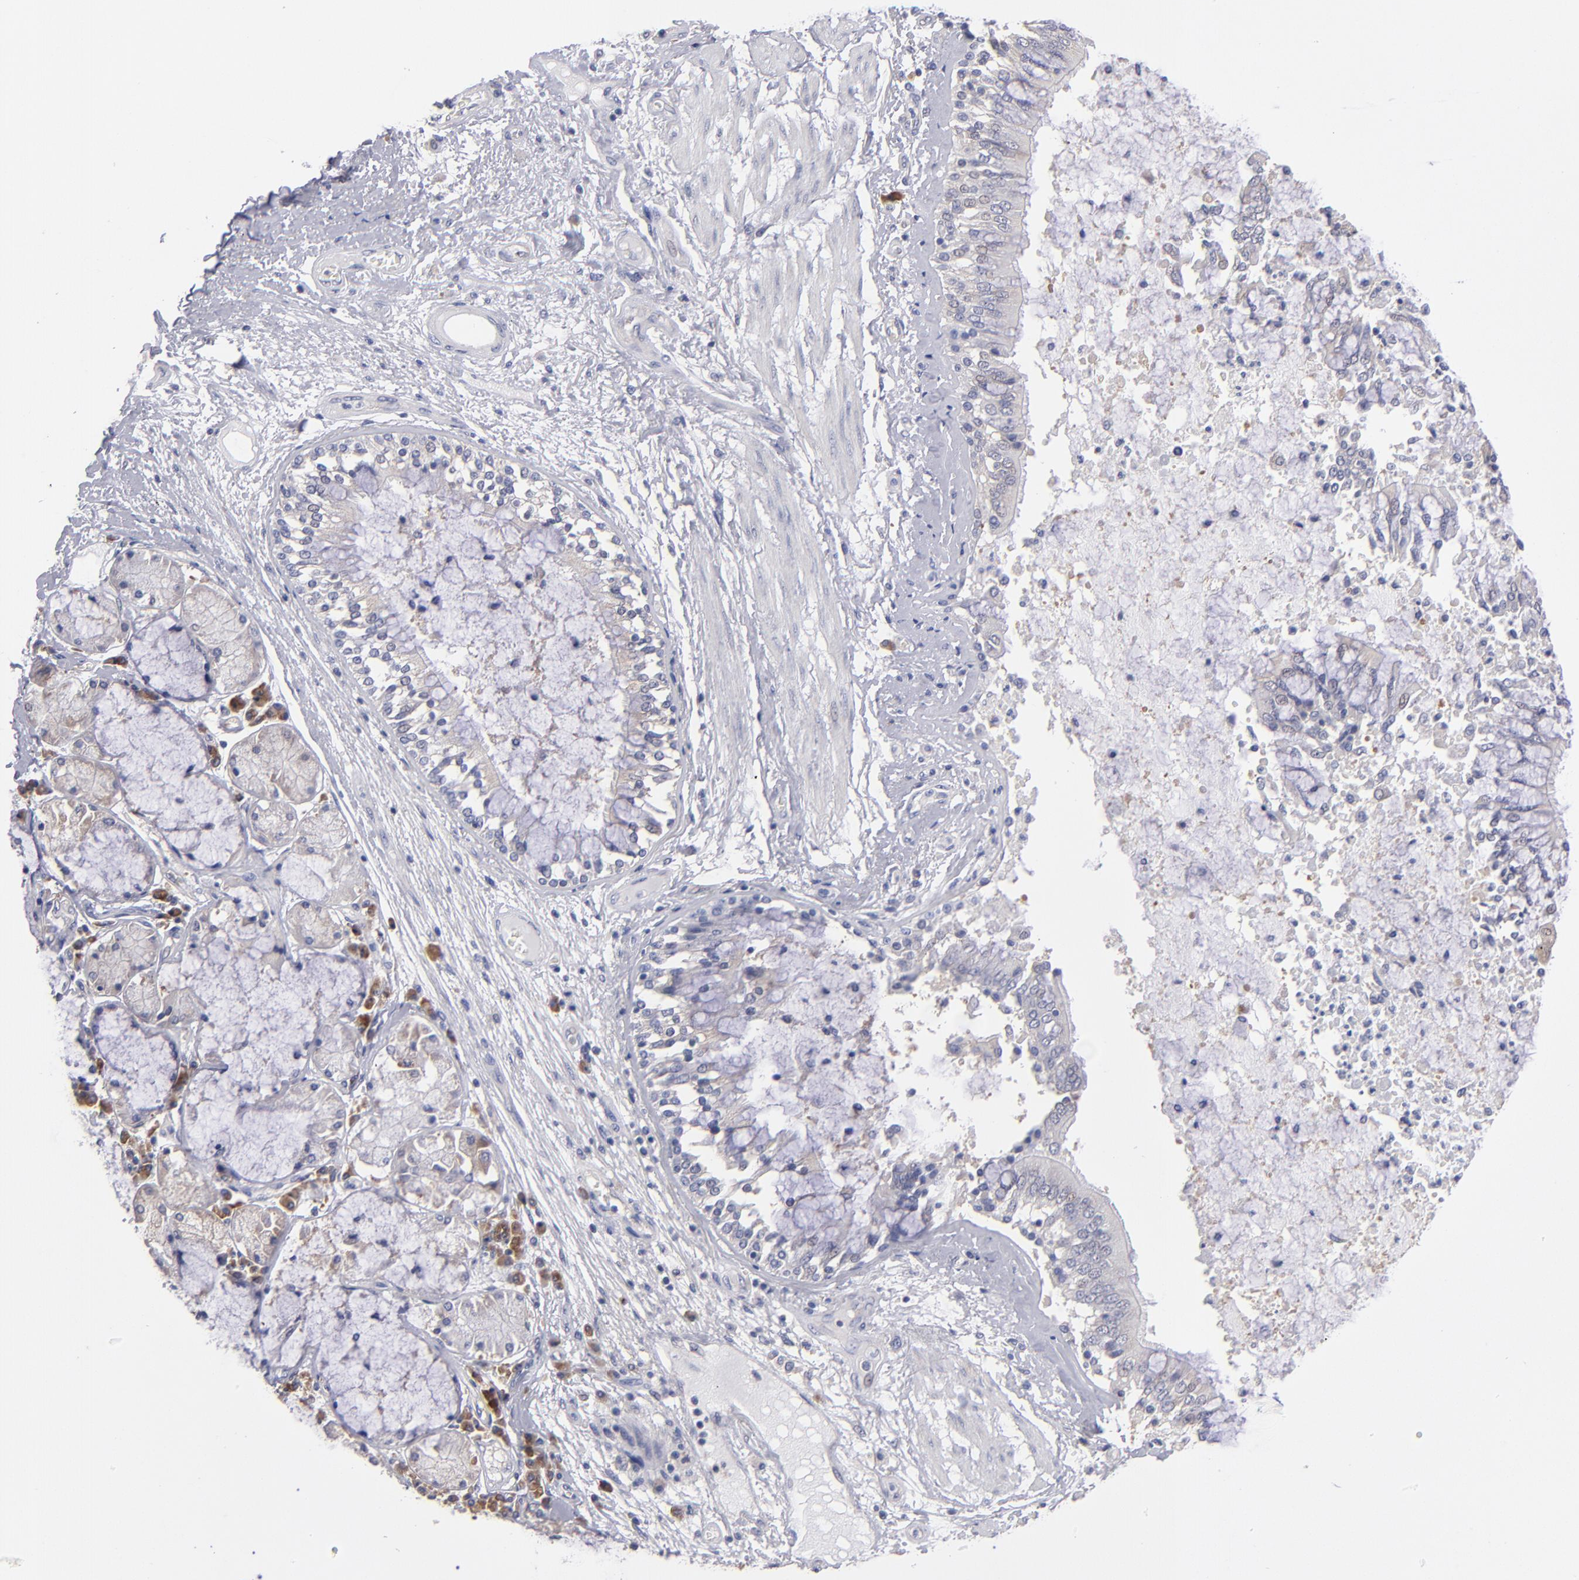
{"staining": {"intensity": "weak", "quantity": "25%-75%", "location": "cytoplasmic/membranous"}, "tissue": "bronchus", "cell_type": "Respiratory epithelial cells", "image_type": "normal", "snomed": [{"axis": "morphology", "description": "Normal tissue, NOS"}, {"axis": "topography", "description": "Cartilage tissue"}, {"axis": "topography", "description": "Bronchus"}, {"axis": "topography", "description": "Lung"}], "caption": "An immunohistochemistry micrograph of unremarkable tissue is shown. Protein staining in brown shows weak cytoplasmic/membranous positivity in bronchus within respiratory epithelial cells. The staining was performed using DAB, with brown indicating positive protein expression. Nuclei are stained blue with hematoxylin.", "gene": "EIF3L", "patient": {"sex": "female", "age": 49}}